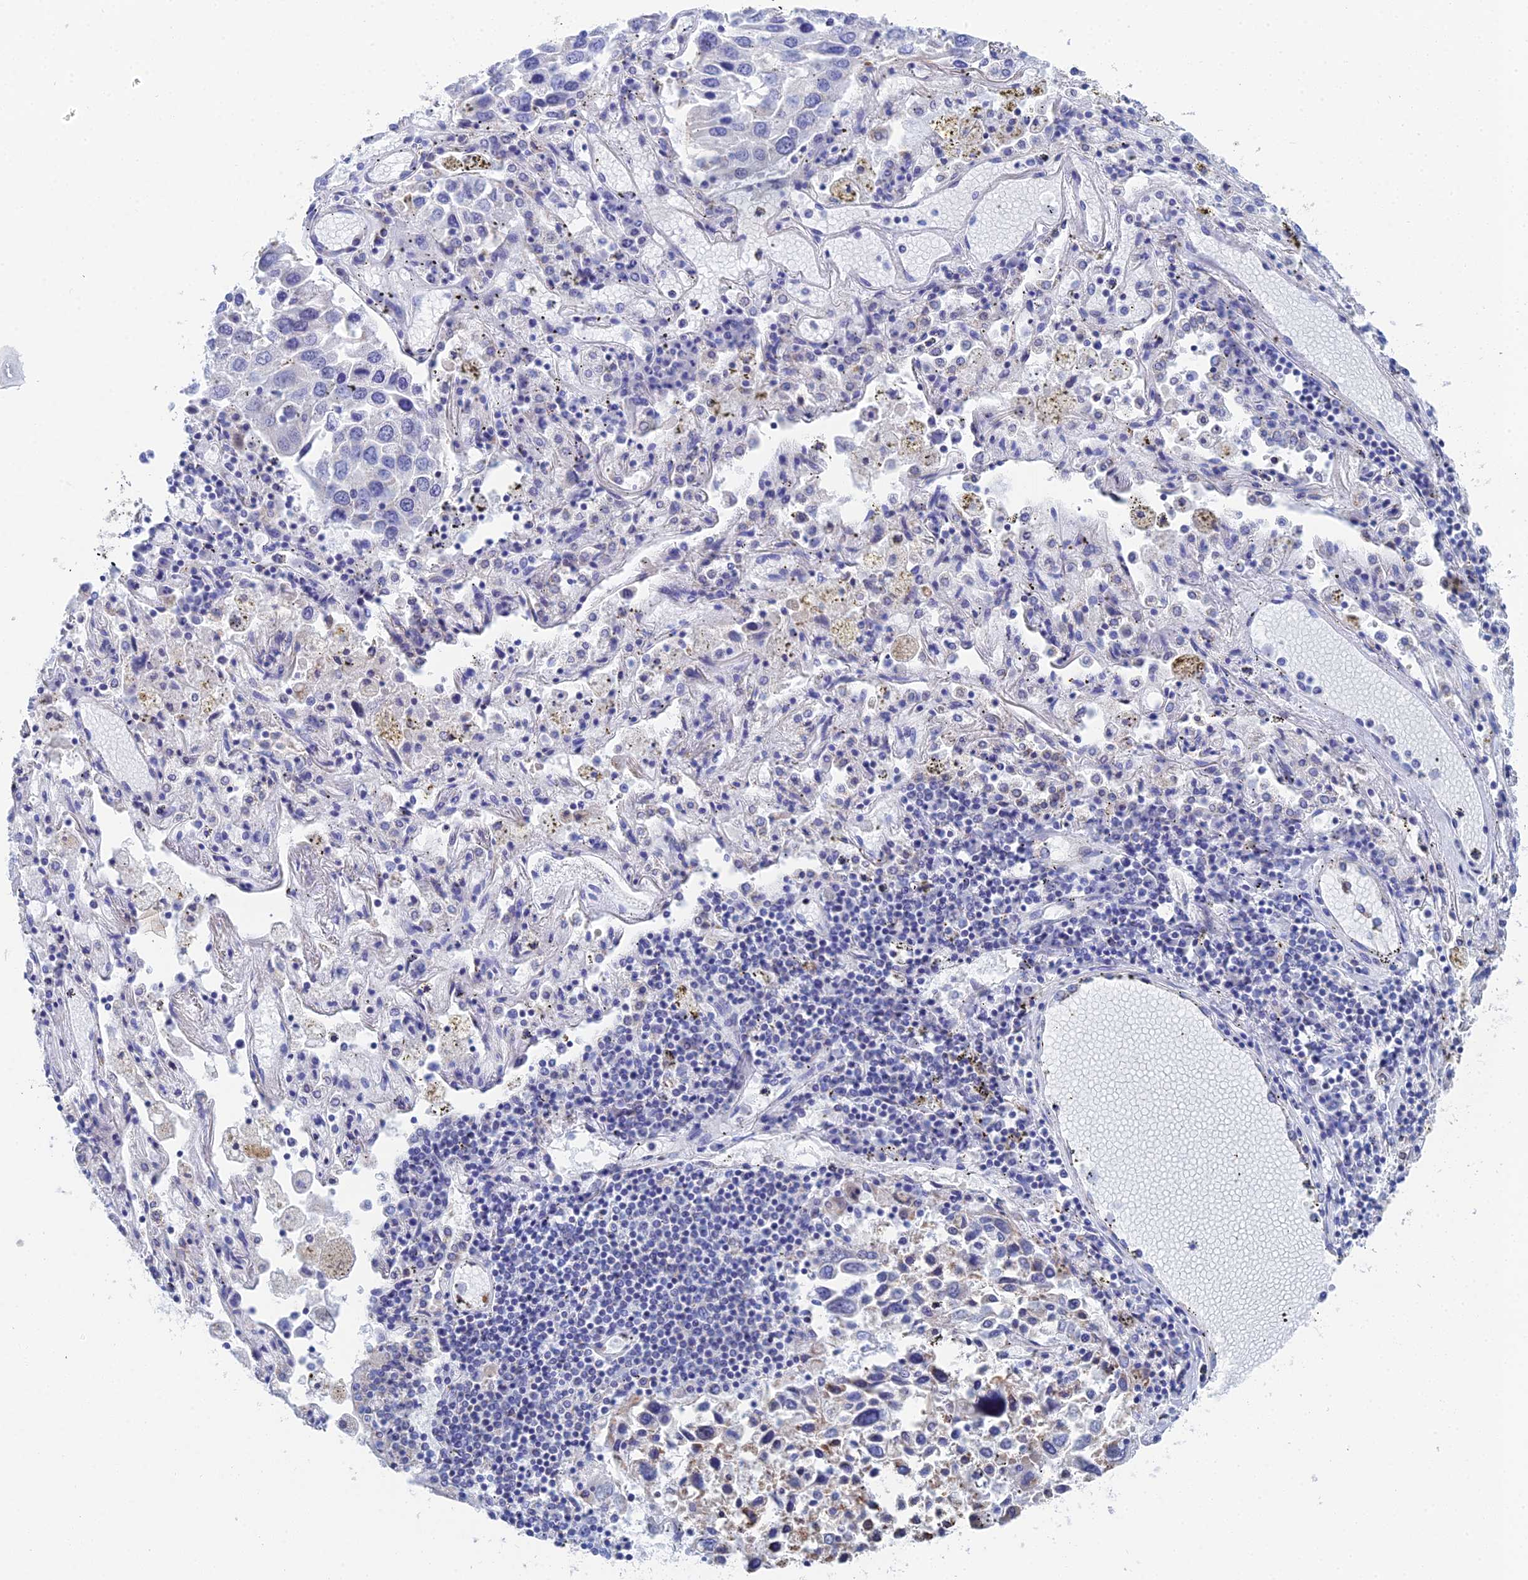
{"staining": {"intensity": "negative", "quantity": "none", "location": "none"}, "tissue": "lung cancer", "cell_type": "Tumor cells", "image_type": "cancer", "snomed": [{"axis": "morphology", "description": "Squamous cell carcinoma, NOS"}, {"axis": "topography", "description": "Lung"}], "caption": "Lung squamous cell carcinoma stained for a protein using immunohistochemistry (IHC) displays no expression tumor cells.", "gene": "CFAP210", "patient": {"sex": "male", "age": 65}}